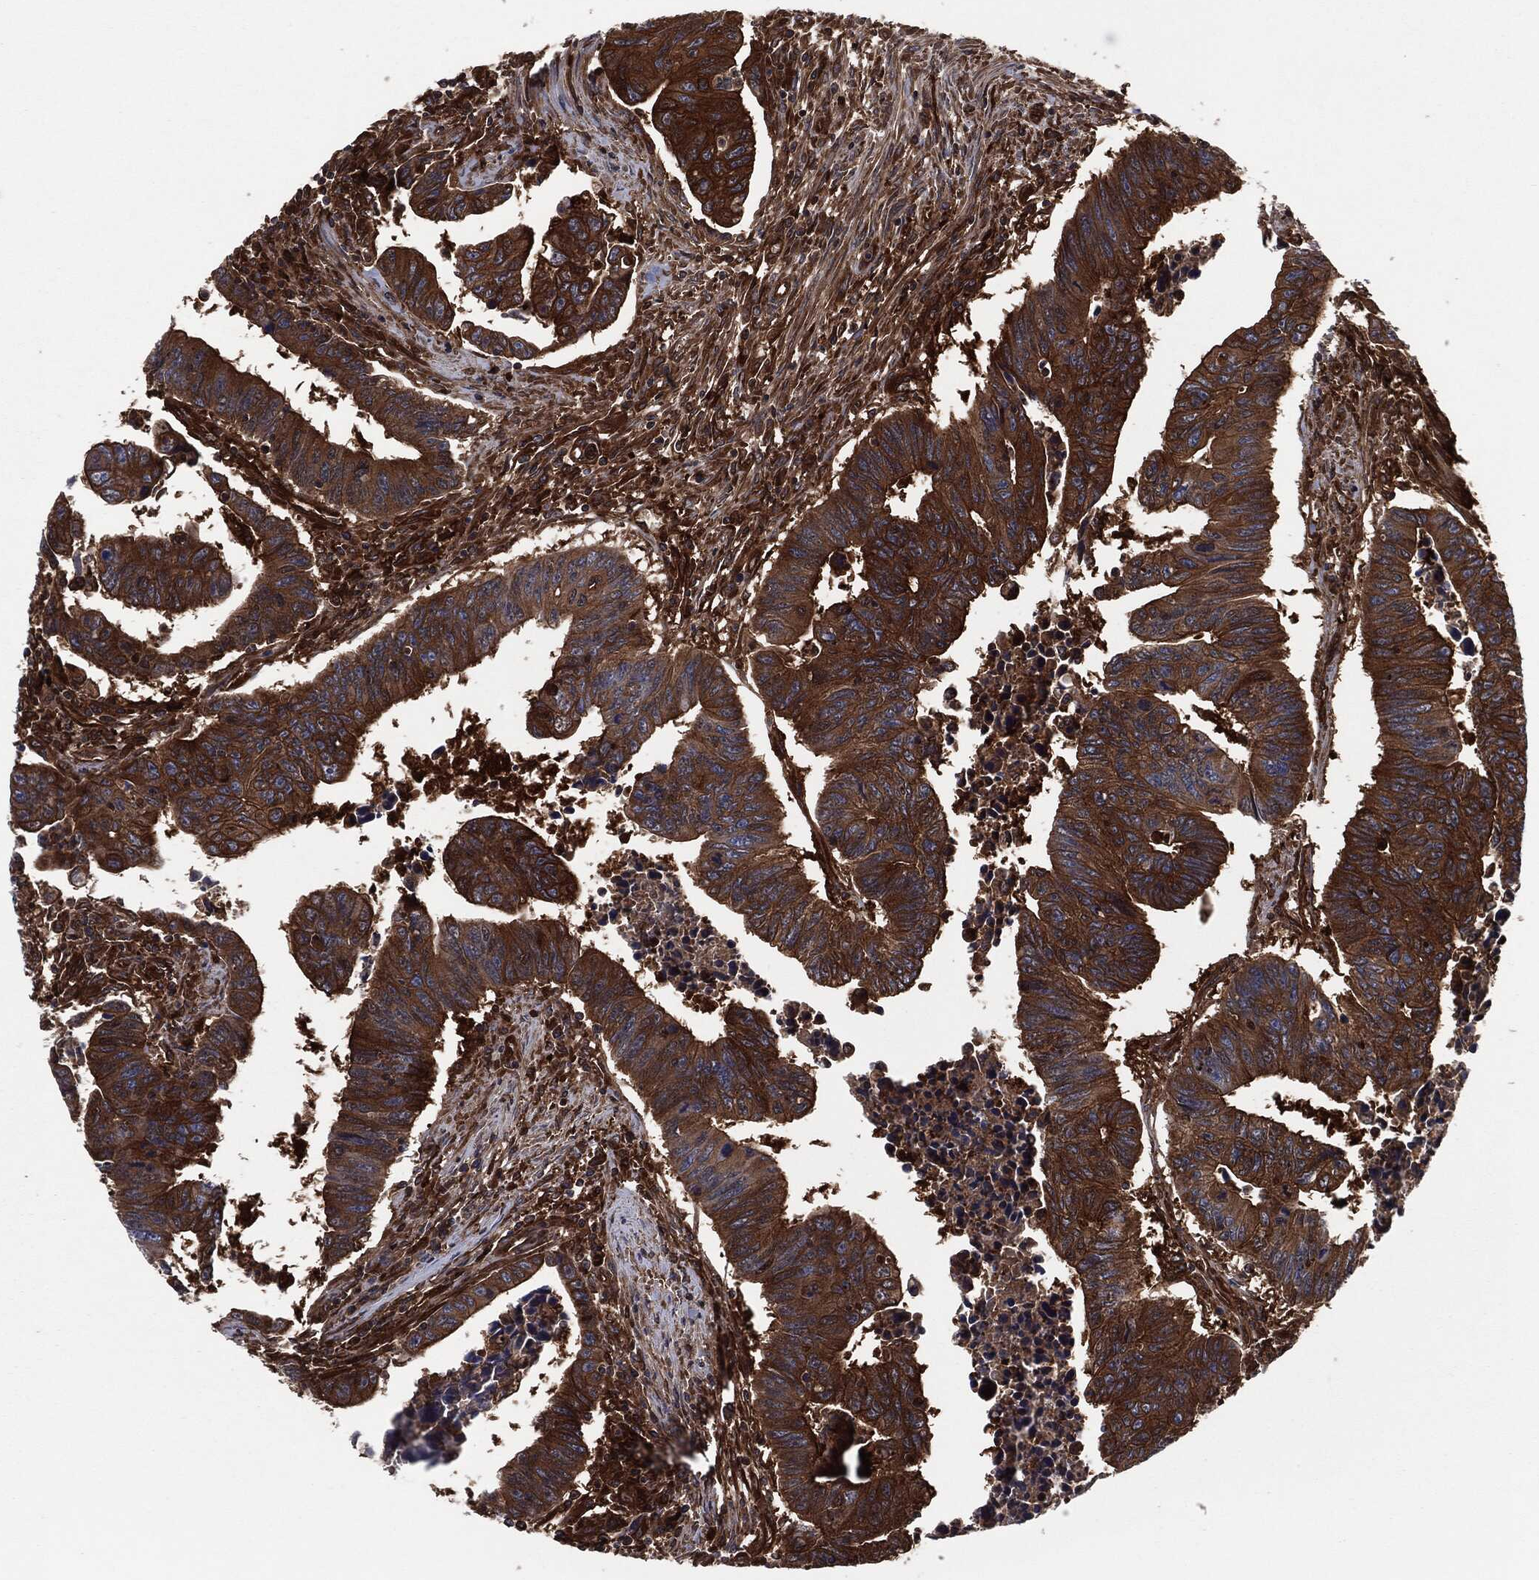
{"staining": {"intensity": "strong", "quantity": ">75%", "location": "cytoplasmic/membranous"}, "tissue": "colorectal cancer", "cell_type": "Tumor cells", "image_type": "cancer", "snomed": [{"axis": "morphology", "description": "Adenocarcinoma, NOS"}, {"axis": "topography", "description": "Rectum"}], "caption": "Protein expression analysis of colorectal cancer exhibits strong cytoplasmic/membranous expression in approximately >75% of tumor cells.", "gene": "XPNPEP1", "patient": {"sex": "female", "age": 85}}